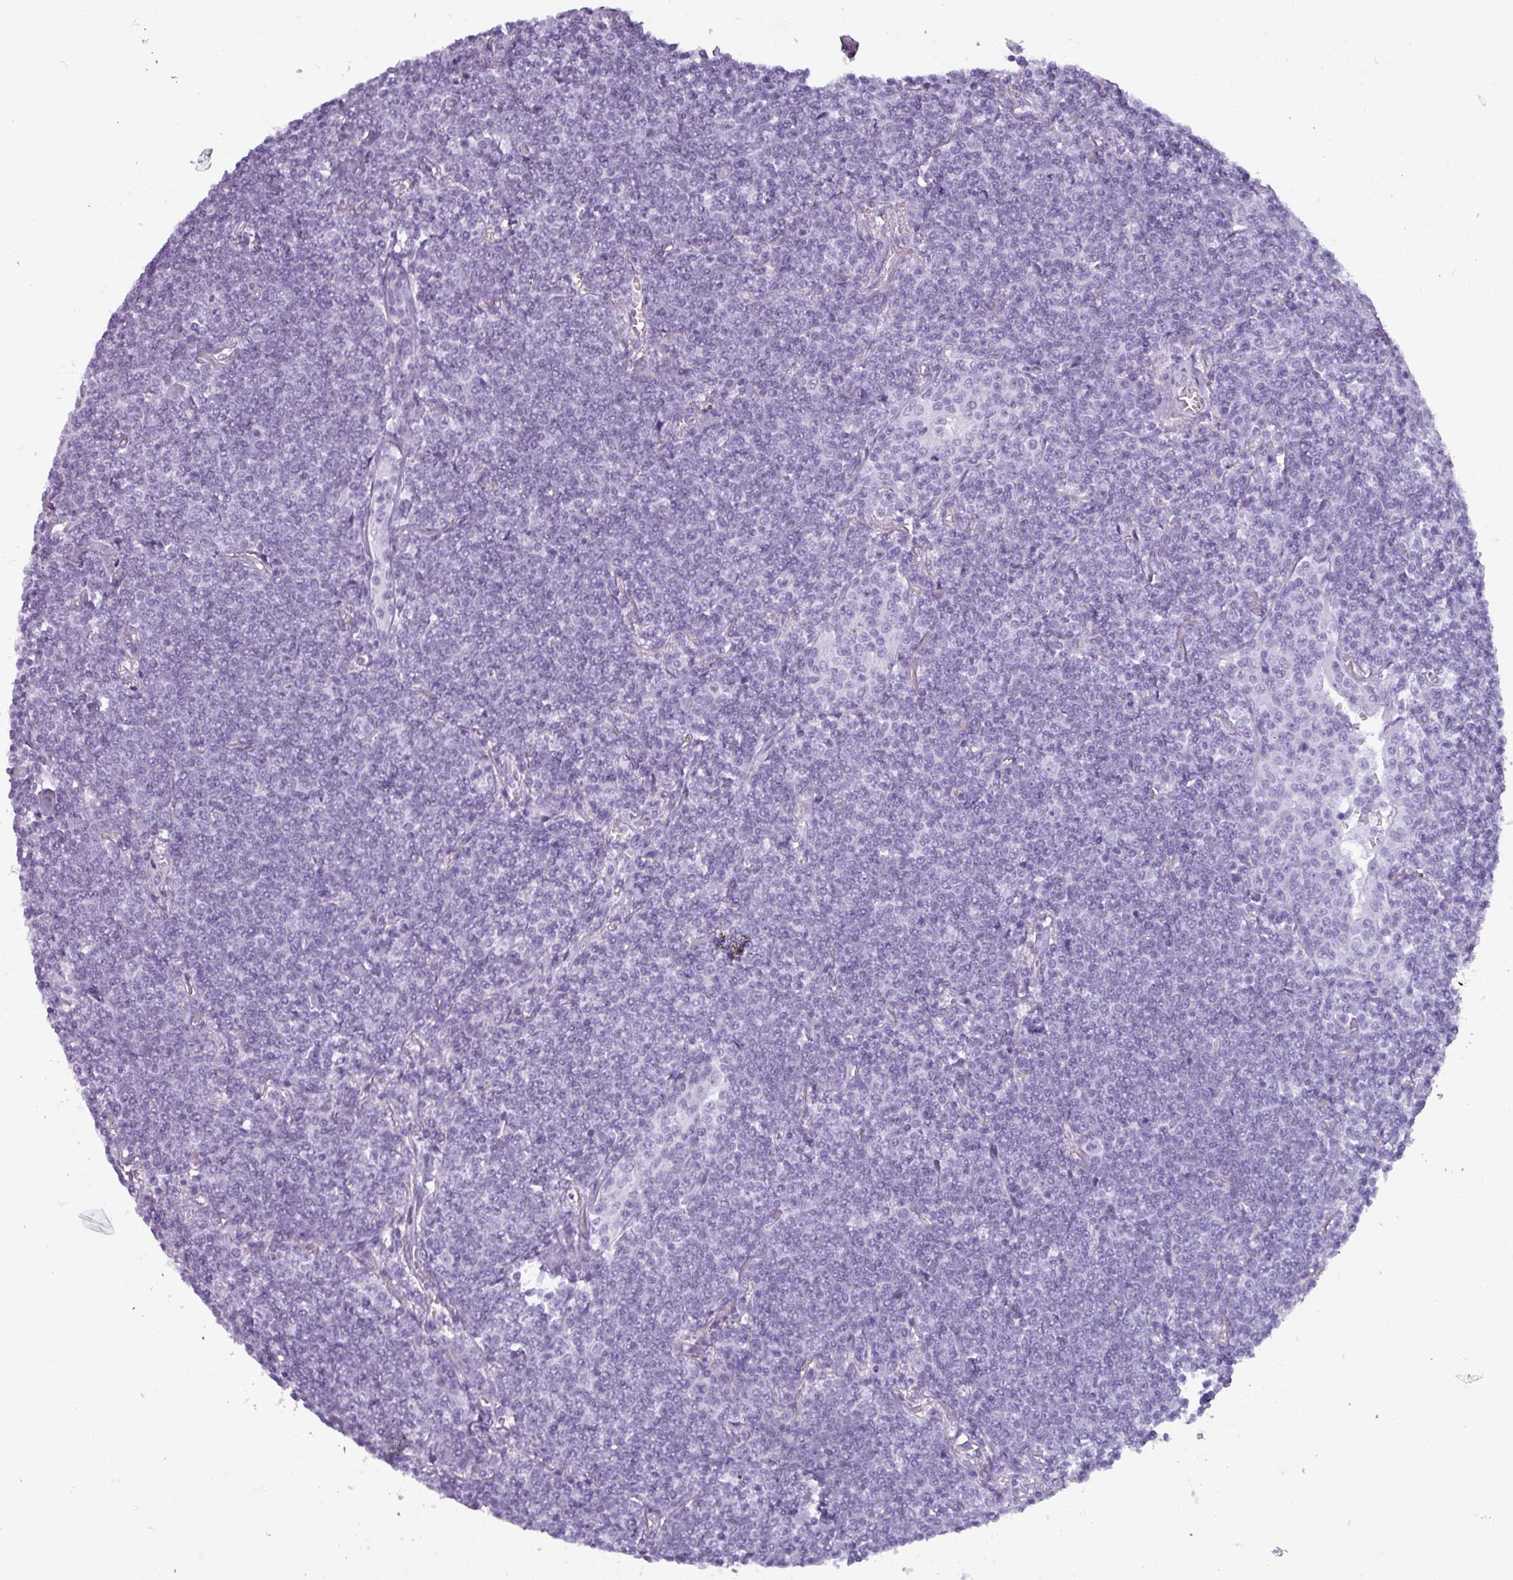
{"staining": {"intensity": "negative", "quantity": "none", "location": "none"}, "tissue": "lymphoma", "cell_type": "Tumor cells", "image_type": "cancer", "snomed": [{"axis": "morphology", "description": "Malignant lymphoma, non-Hodgkin's type, Low grade"}, {"axis": "topography", "description": "Lung"}], "caption": "Protein analysis of lymphoma displays no significant positivity in tumor cells. (Brightfield microscopy of DAB immunohistochemistry (IHC) at high magnification).", "gene": "CRYBB2", "patient": {"sex": "female", "age": 71}}